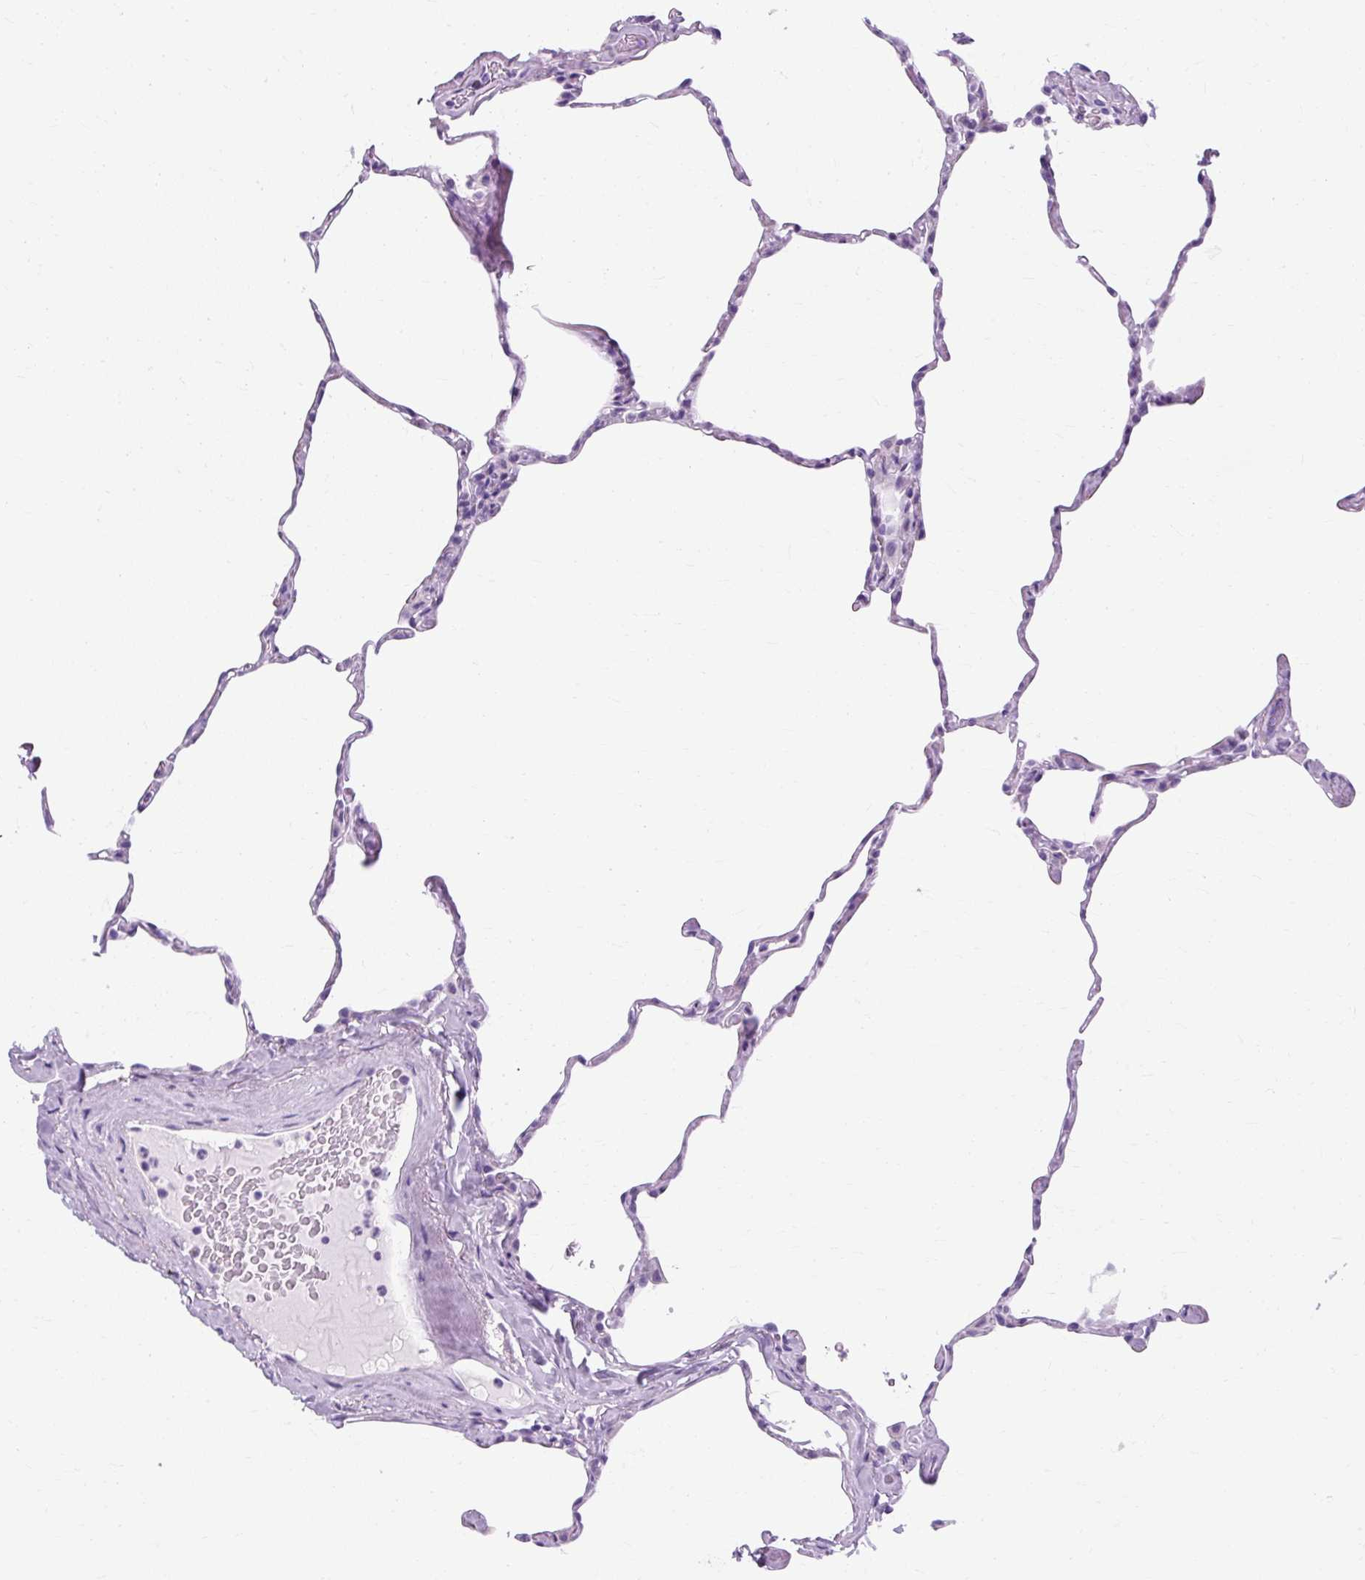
{"staining": {"intensity": "negative", "quantity": "none", "location": "none"}, "tissue": "lung", "cell_type": "Alveolar cells", "image_type": "normal", "snomed": [{"axis": "morphology", "description": "Normal tissue, NOS"}, {"axis": "topography", "description": "Lung"}], "caption": "Alveolar cells show no significant protein positivity in normal lung.", "gene": "TMEM89", "patient": {"sex": "male", "age": 65}}